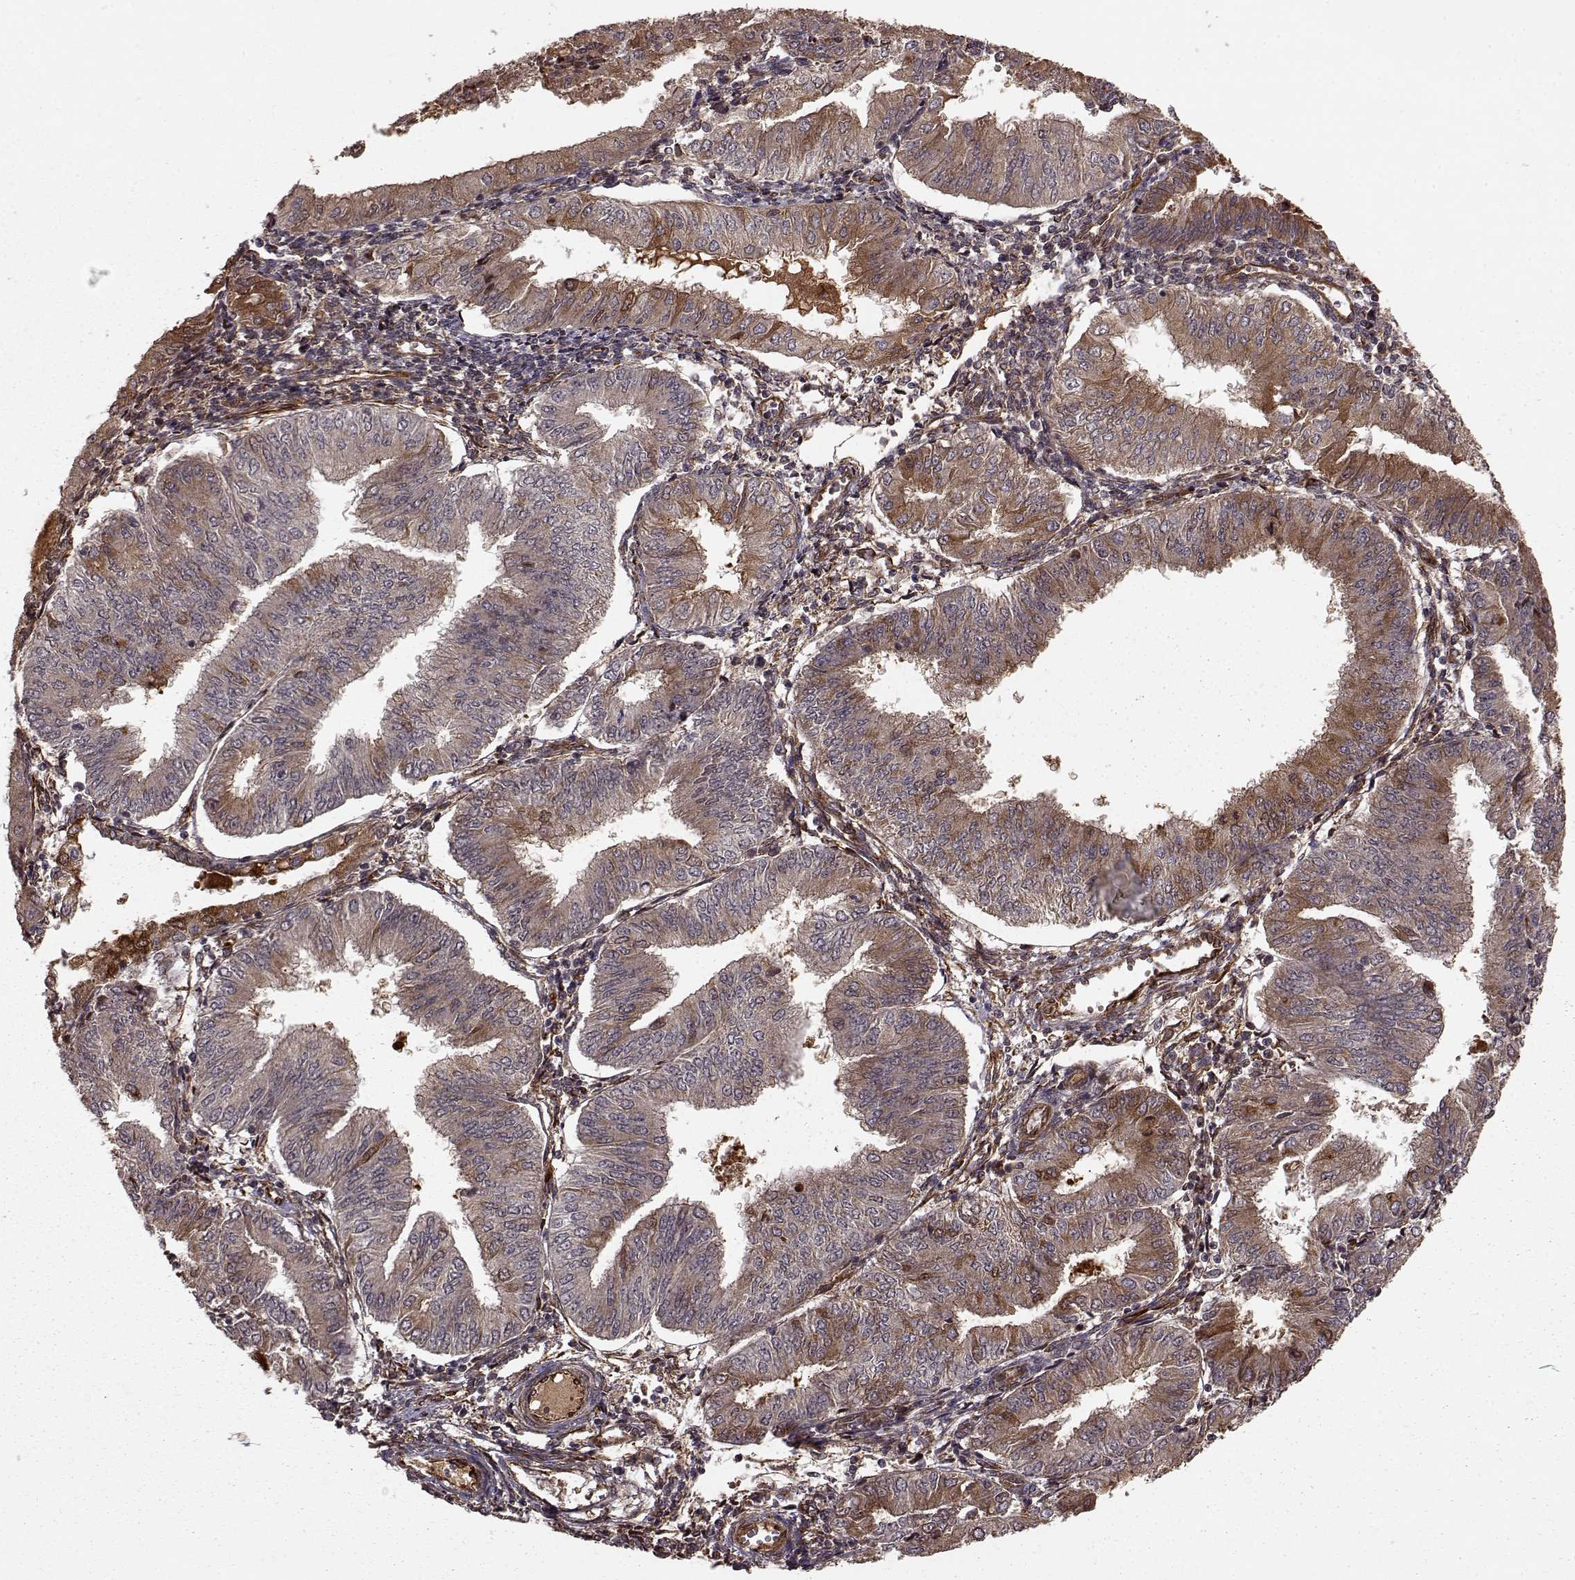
{"staining": {"intensity": "moderate", "quantity": "25%-75%", "location": "cytoplasmic/membranous"}, "tissue": "endometrial cancer", "cell_type": "Tumor cells", "image_type": "cancer", "snomed": [{"axis": "morphology", "description": "Adenocarcinoma, NOS"}, {"axis": "topography", "description": "Endometrium"}], "caption": "Protein expression analysis of endometrial cancer (adenocarcinoma) shows moderate cytoplasmic/membranous positivity in approximately 25%-75% of tumor cells.", "gene": "FSTL1", "patient": {"sex": "female", "age": 53}}